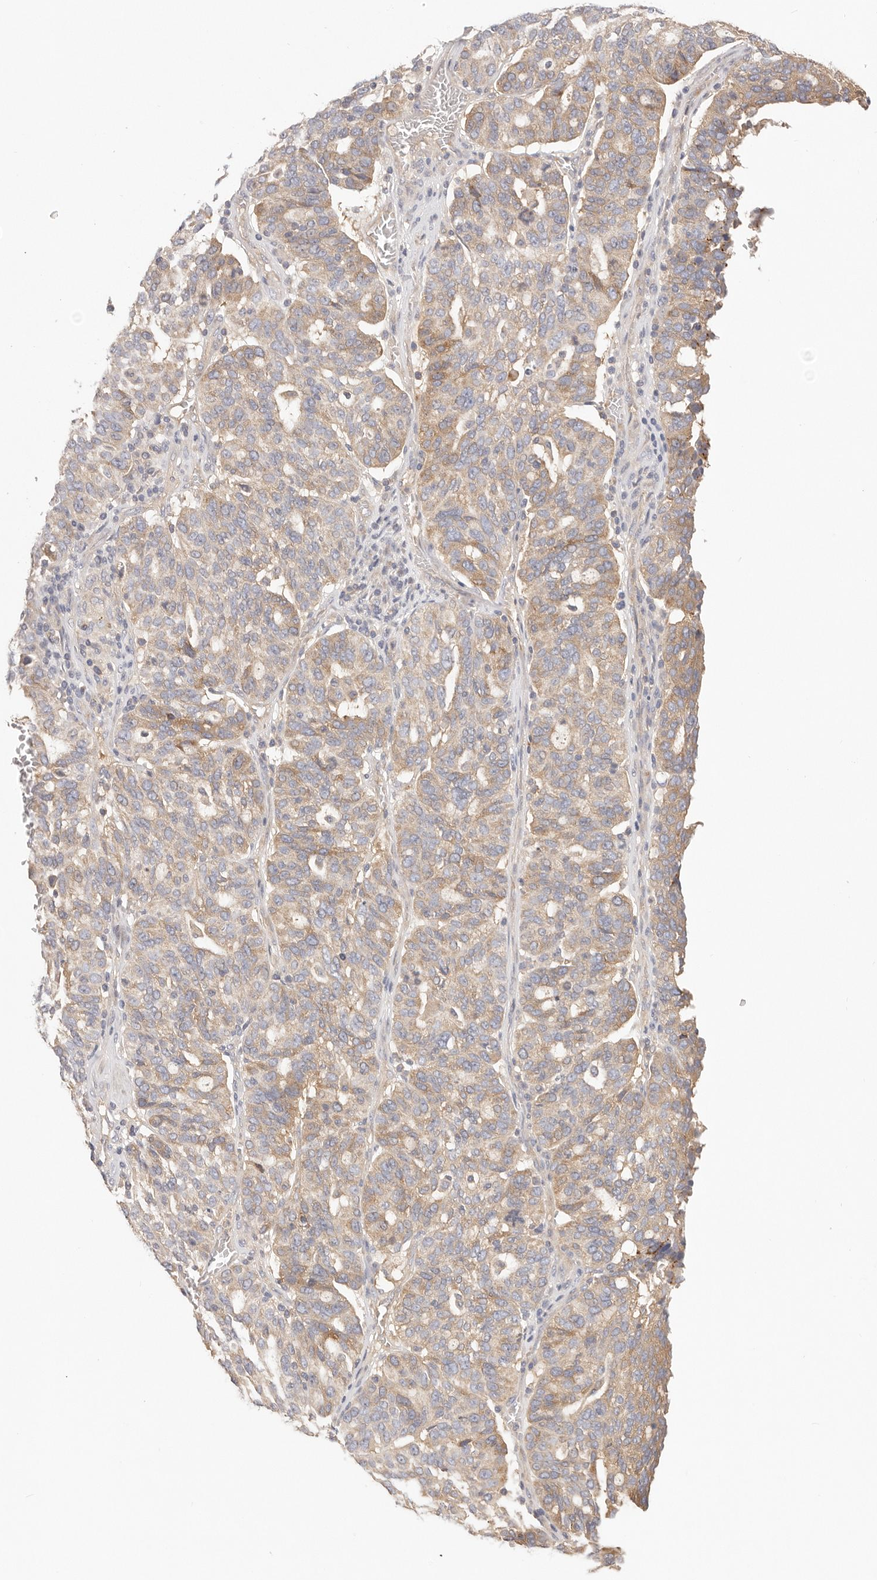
{"staining": {"intensity": "moderate", "quantity": "25%-75%", "location": "cytoplasmic/membranous"}, "tissue": "ovarian cancer", "cell_type": "Tumor cells", "image_type": "cancer", "snomed": [{"axis": "morphology", "description": "Cystadenocarcinoma, serous, NOS"}, {"axis": "topography", "description": "Ovary"}], "caption": "Immunohistochemical staining of ovarian serous cystadenocarcinoma exhibits medium levels of moderate cytoplasmic/membranous protein positivity in about 25%-75% of tumor cells.", "gene": "KCMF1", "patient": {"sex": "female", "age": 59}}